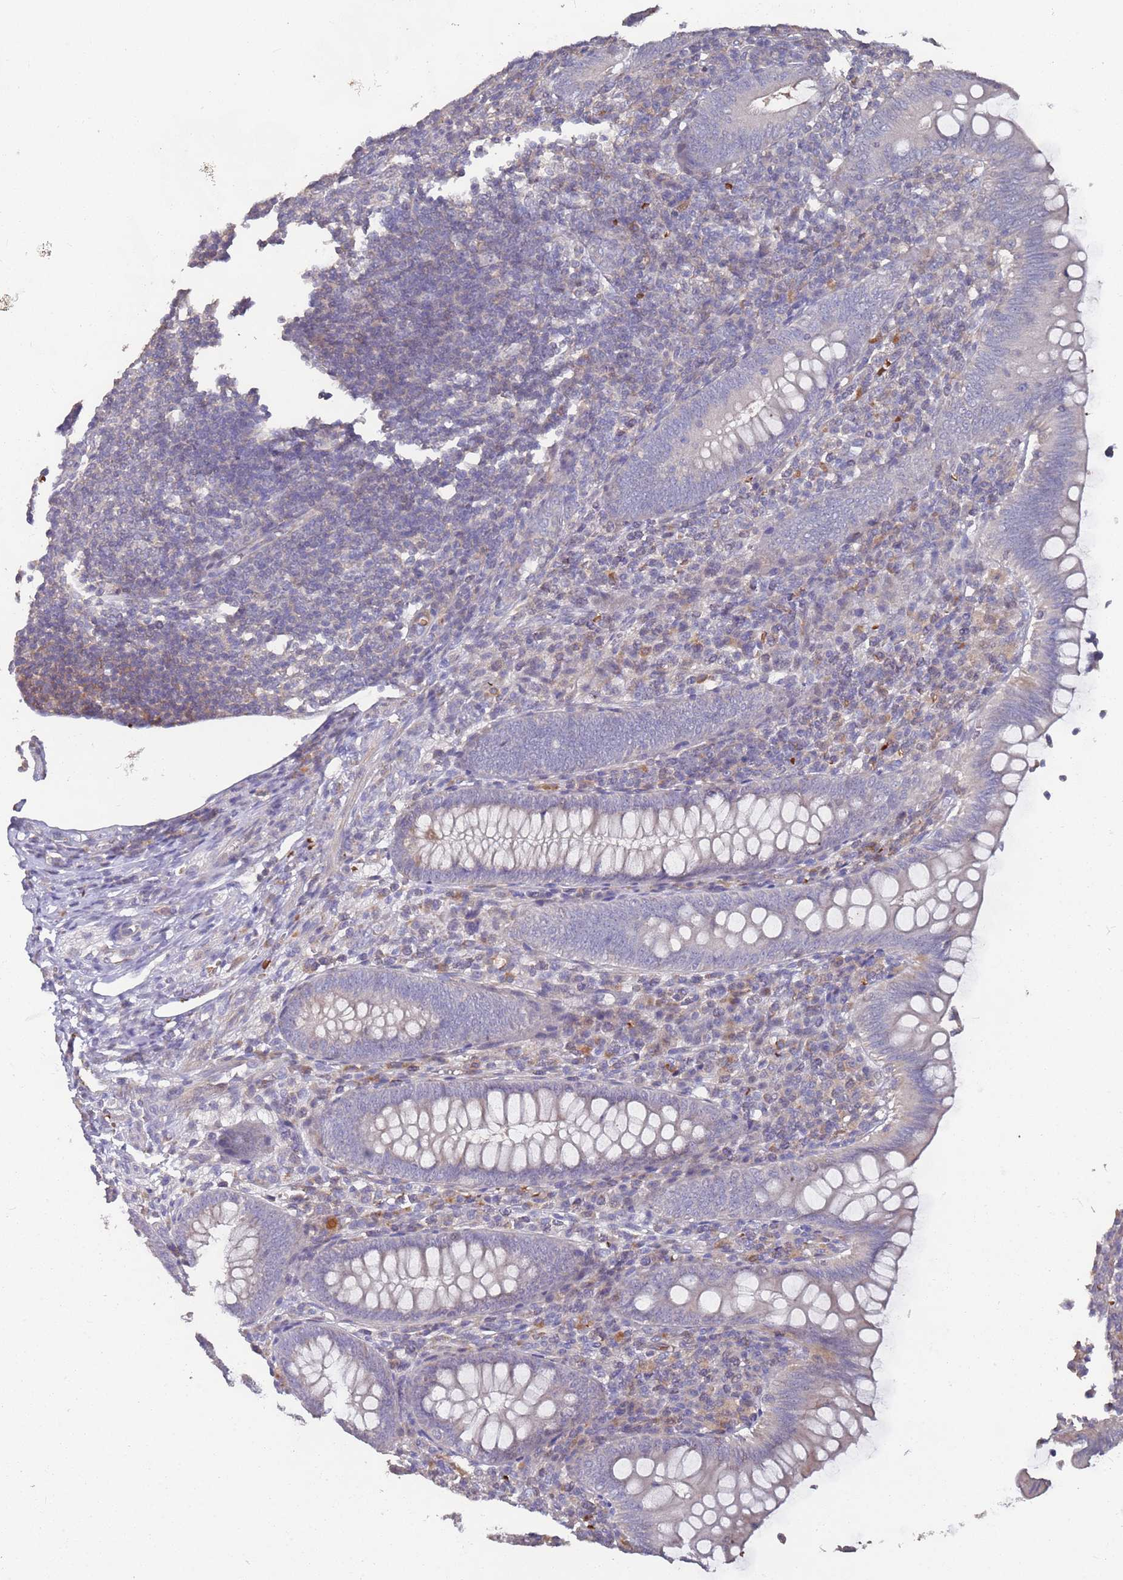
{"staining": {"intensity": "negative", "quantity": "none", "location": "none"}, "tissue": "appendix", "cell_type": "Glandular cells", "image_type": "normal", "snomed": [{"axis": "morphology", "description": "Normal tissue, NOS"}, {"axis": "topography", "description": "Appendix"}], "caption": "DAB (3,3'-diaminobenzidine) immunohistochemical staining of benign human appendix reveals no significant expression in glandular cells.", "gene": "LACC1", "patient": {"sex": "male", "age": 14}}